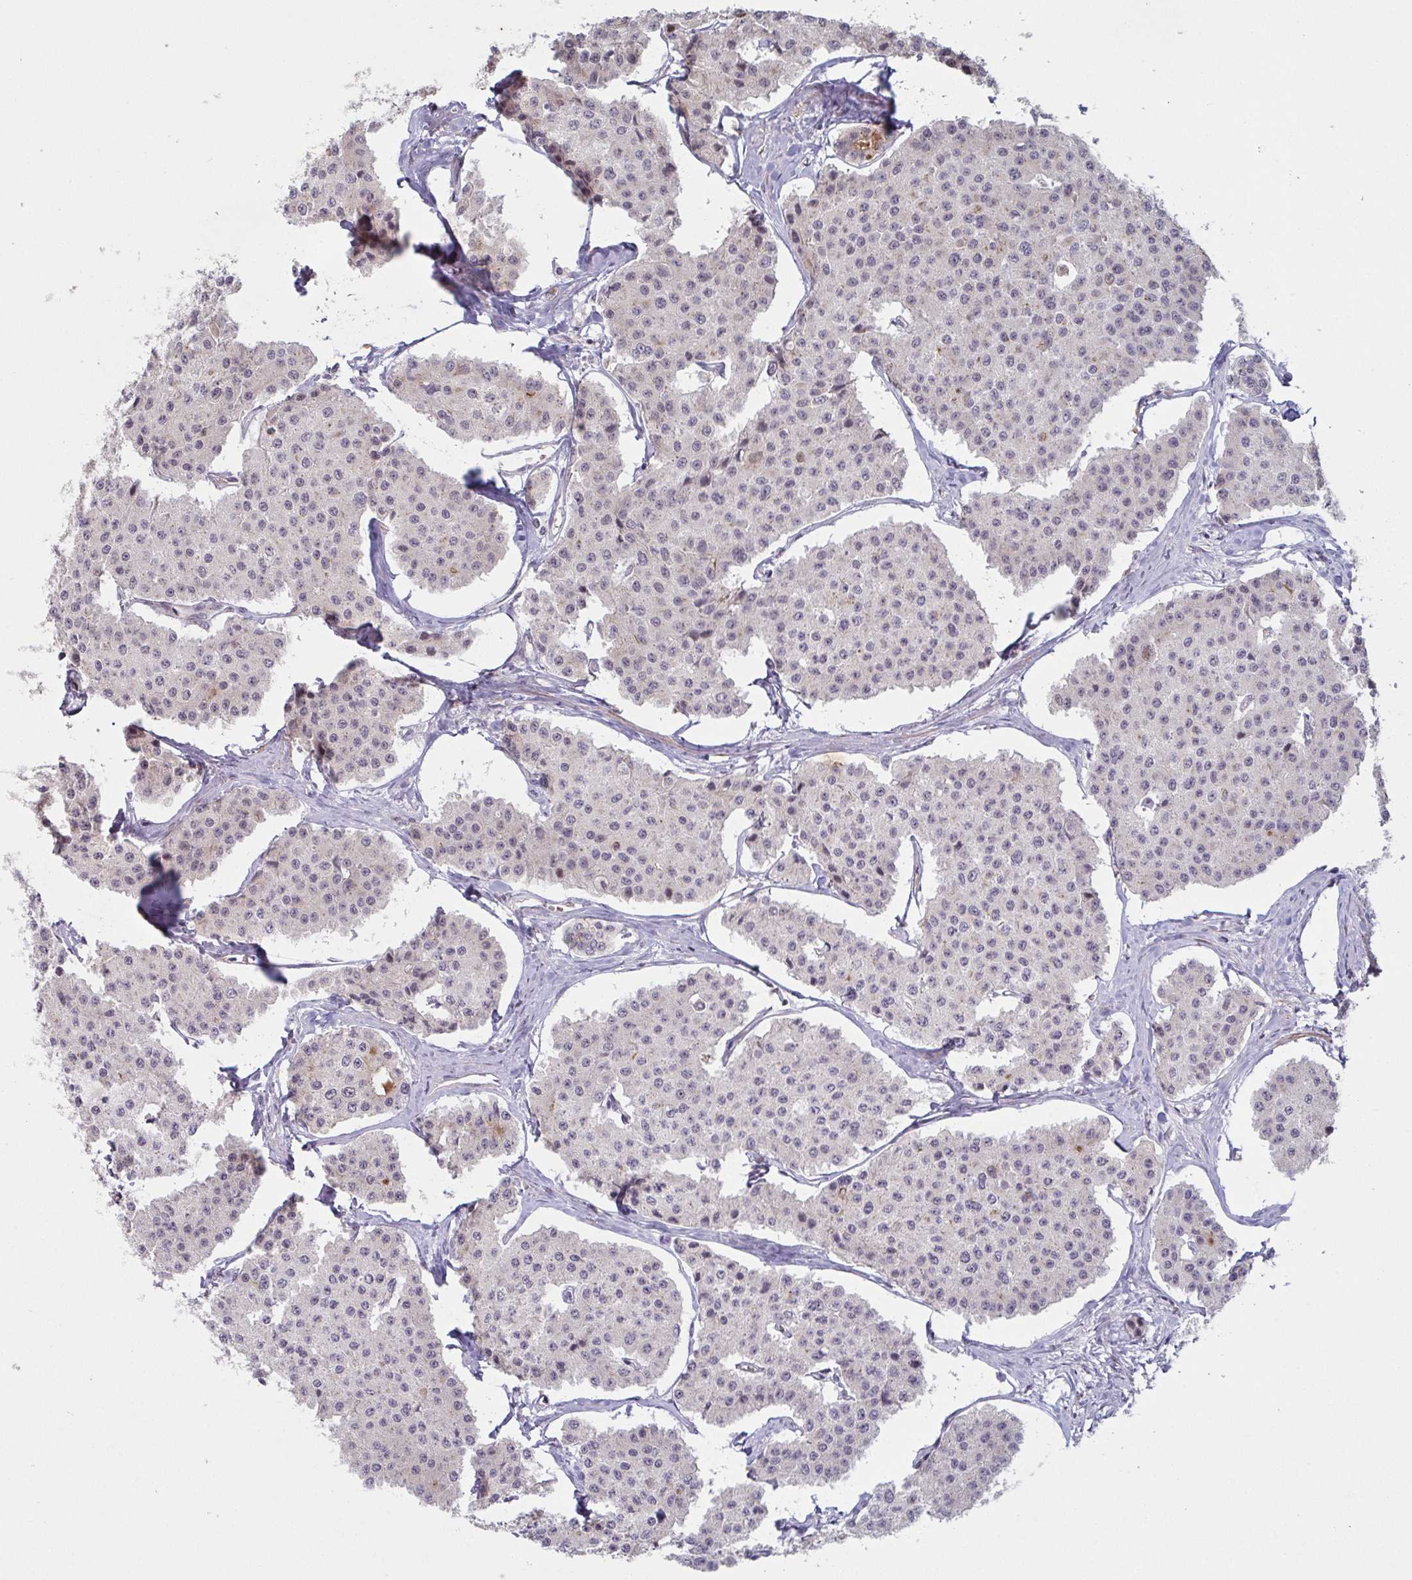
{"staining": {"intensity": "weak", "quantity": "<25%", "location": "nuclear"}, "tissue": "carcinoid", "cell_type": "Tumor cells", "image_type": "cancer", "snomed": [{"axis": "morphology", "description": "Carcinoid, malignant, NOS"}, {"axis": "topography", "description": "Small intestine"}], "caption": "Immunohistochemistry of carcinoid exhibits no expression in tumor cells. (Stains: DAB (3,3'-diaminobenzidine) immunohistochemistry (IHC) with hematoxylin counter stain, Microscopy: brightfield microscopy at high magnification).", "gene": "NLRP13", "patient": {"sex": "female", "age": 65}}